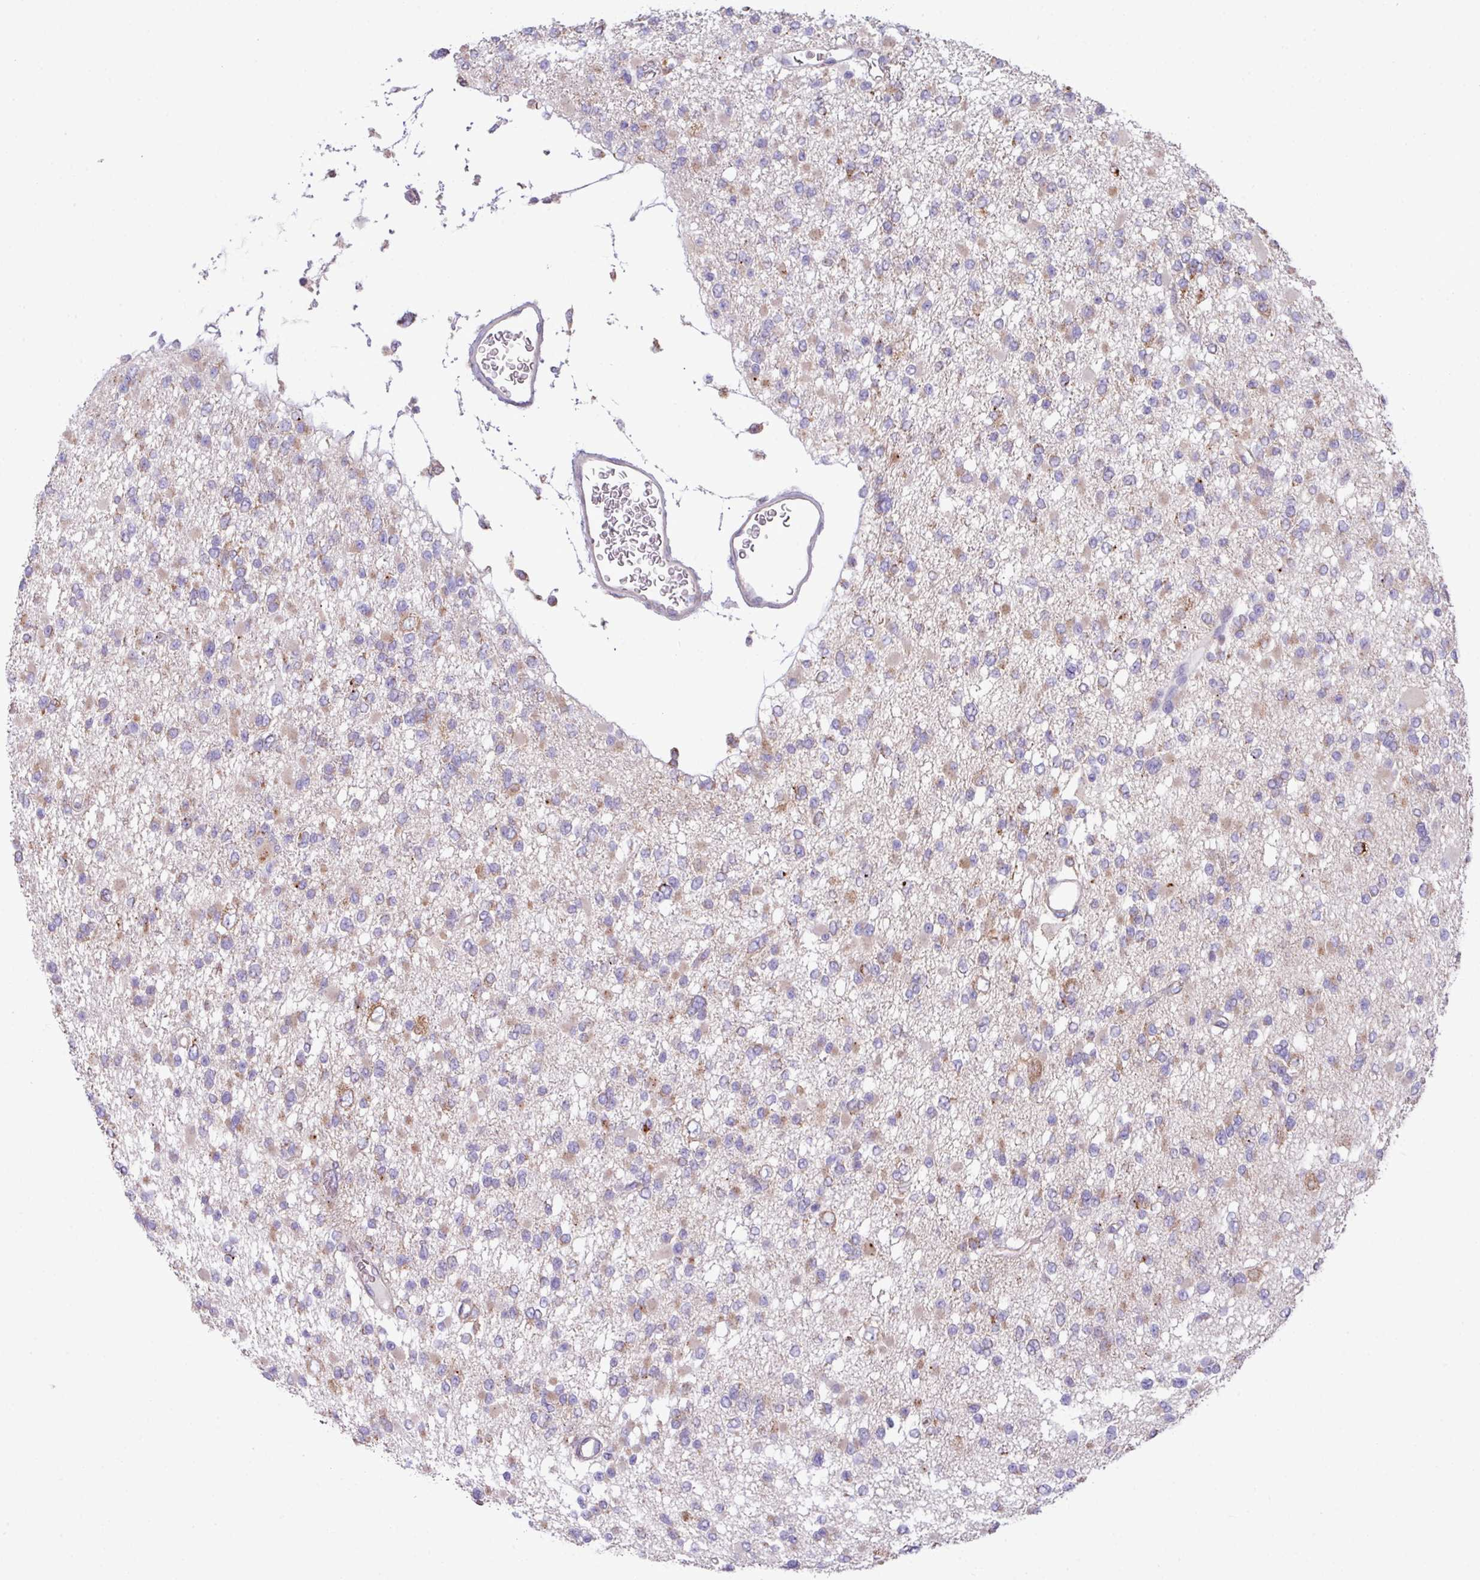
{"staining": {"intensity": "moderate", "quantity": "<25%", "location": "cytoplasmic/membranous"}, "tissue": "glioma", "cell_type": "Tumor cells", "image_type": "cancer", "snomed": [{"axis": "morphology", "description": "Glioma, malignant, Low grade"}, {"axis": "topography", "description": "Brain"}], "caption": "This photomicrograph reveals immunohistochemistry staining of glioma, with low moderate cytoplasmic/membranous expression in approximately <25% of tumor cells.", "gene": "PPM1J", "patient": {"sex": "female", "age": 22}}